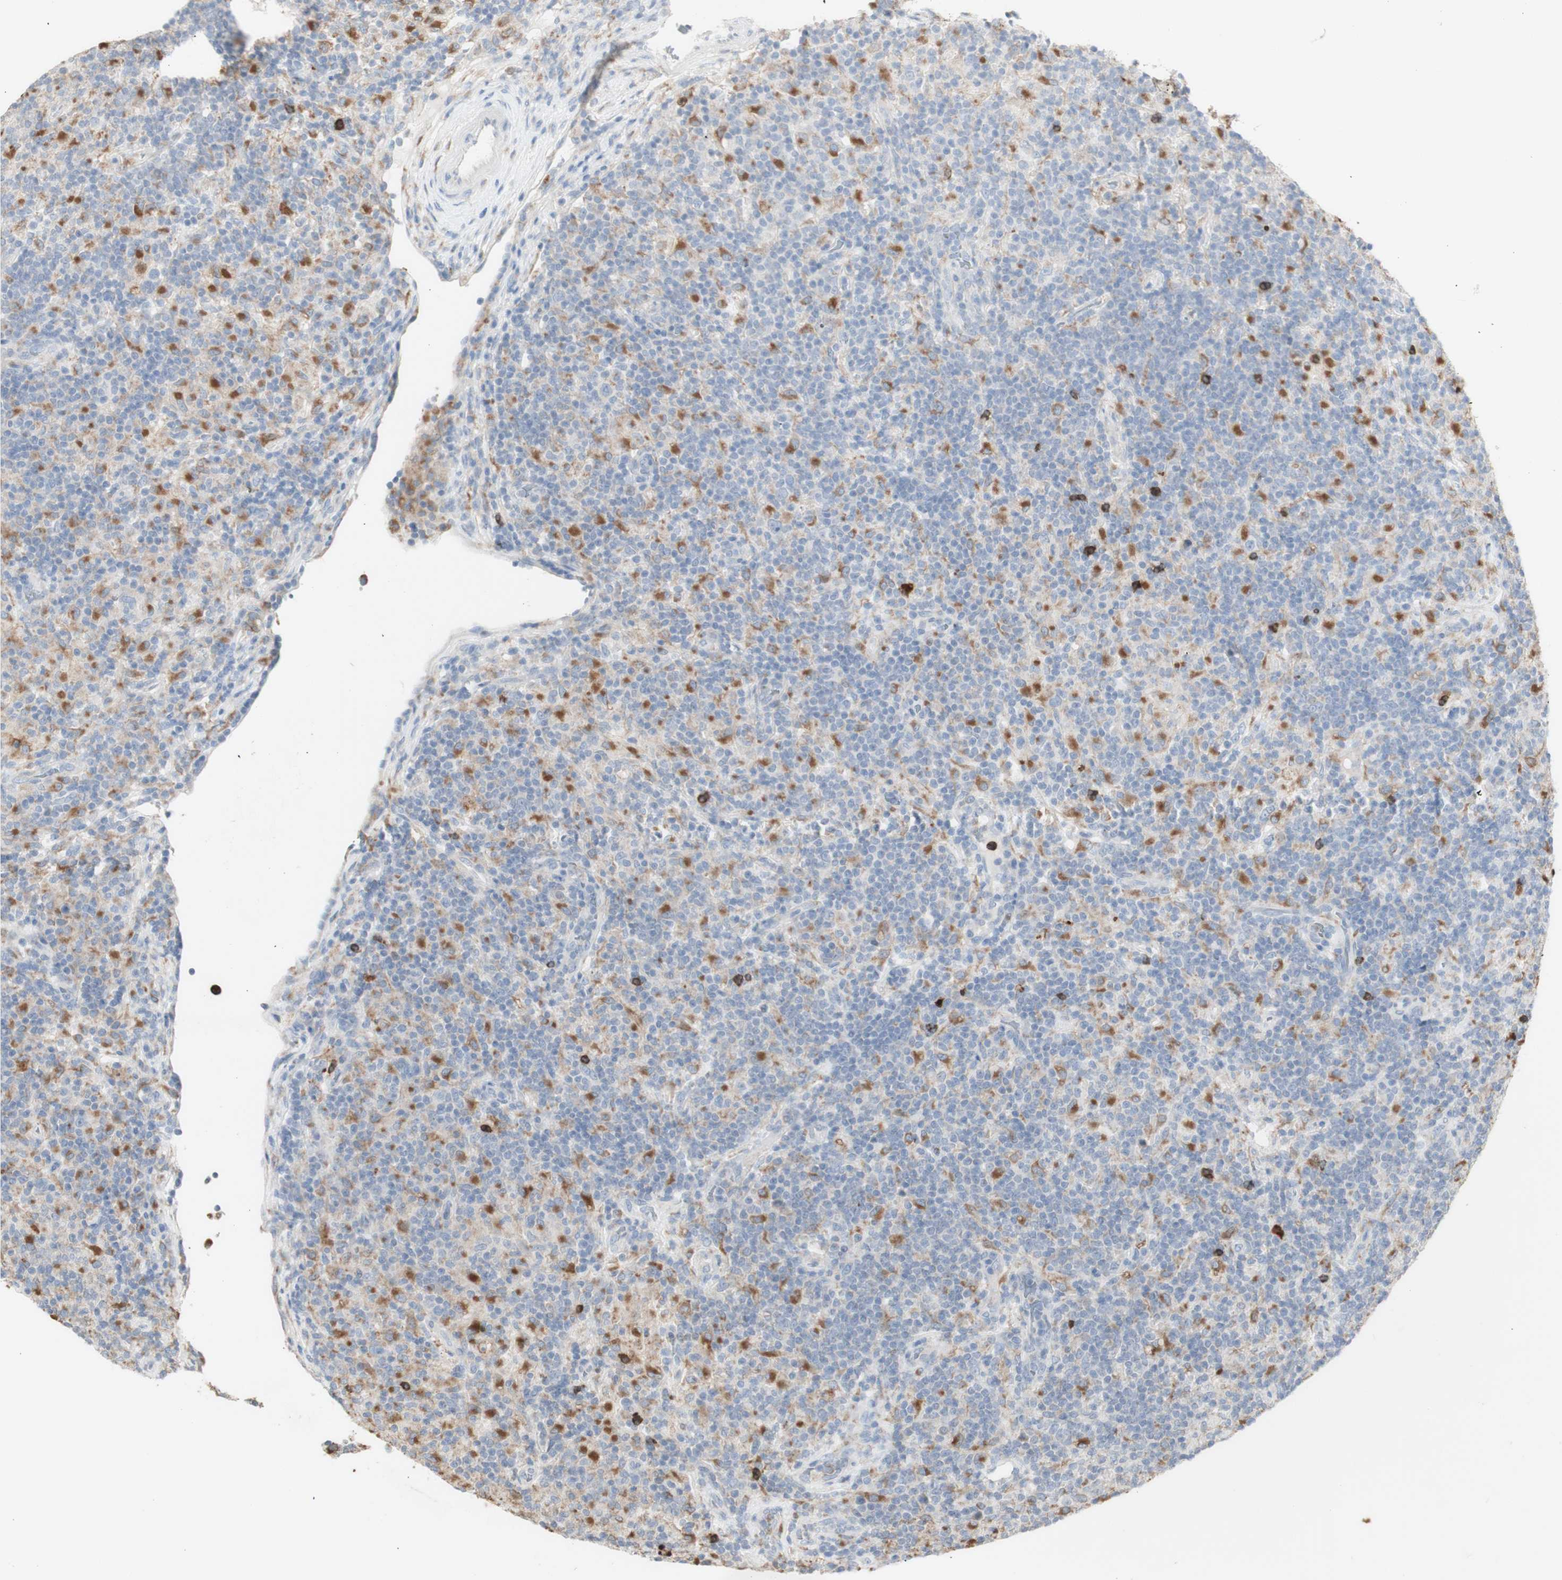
{"staining": {"intensity": "moderate", "quantity": "<25%", "location": "cytoplasmic/membranous"}, "tissue": "lymphoma", "cell_type": "Tumor cells", "image_type": "cancer", "snomed": [{"axis": "morphology", "description": "Hodgkin's disease, NOS"}, {"axis": "topography", "description": "Lymph node"}], "caption": "Lymphoma stained with immunohistochemistry (IHC) shows moderate cytoplasmic/membranous positivity in approximately <25% of tumor cells.", "gene": "ATP6V1B1", "patient": {"sex": "male", "age": 70}}